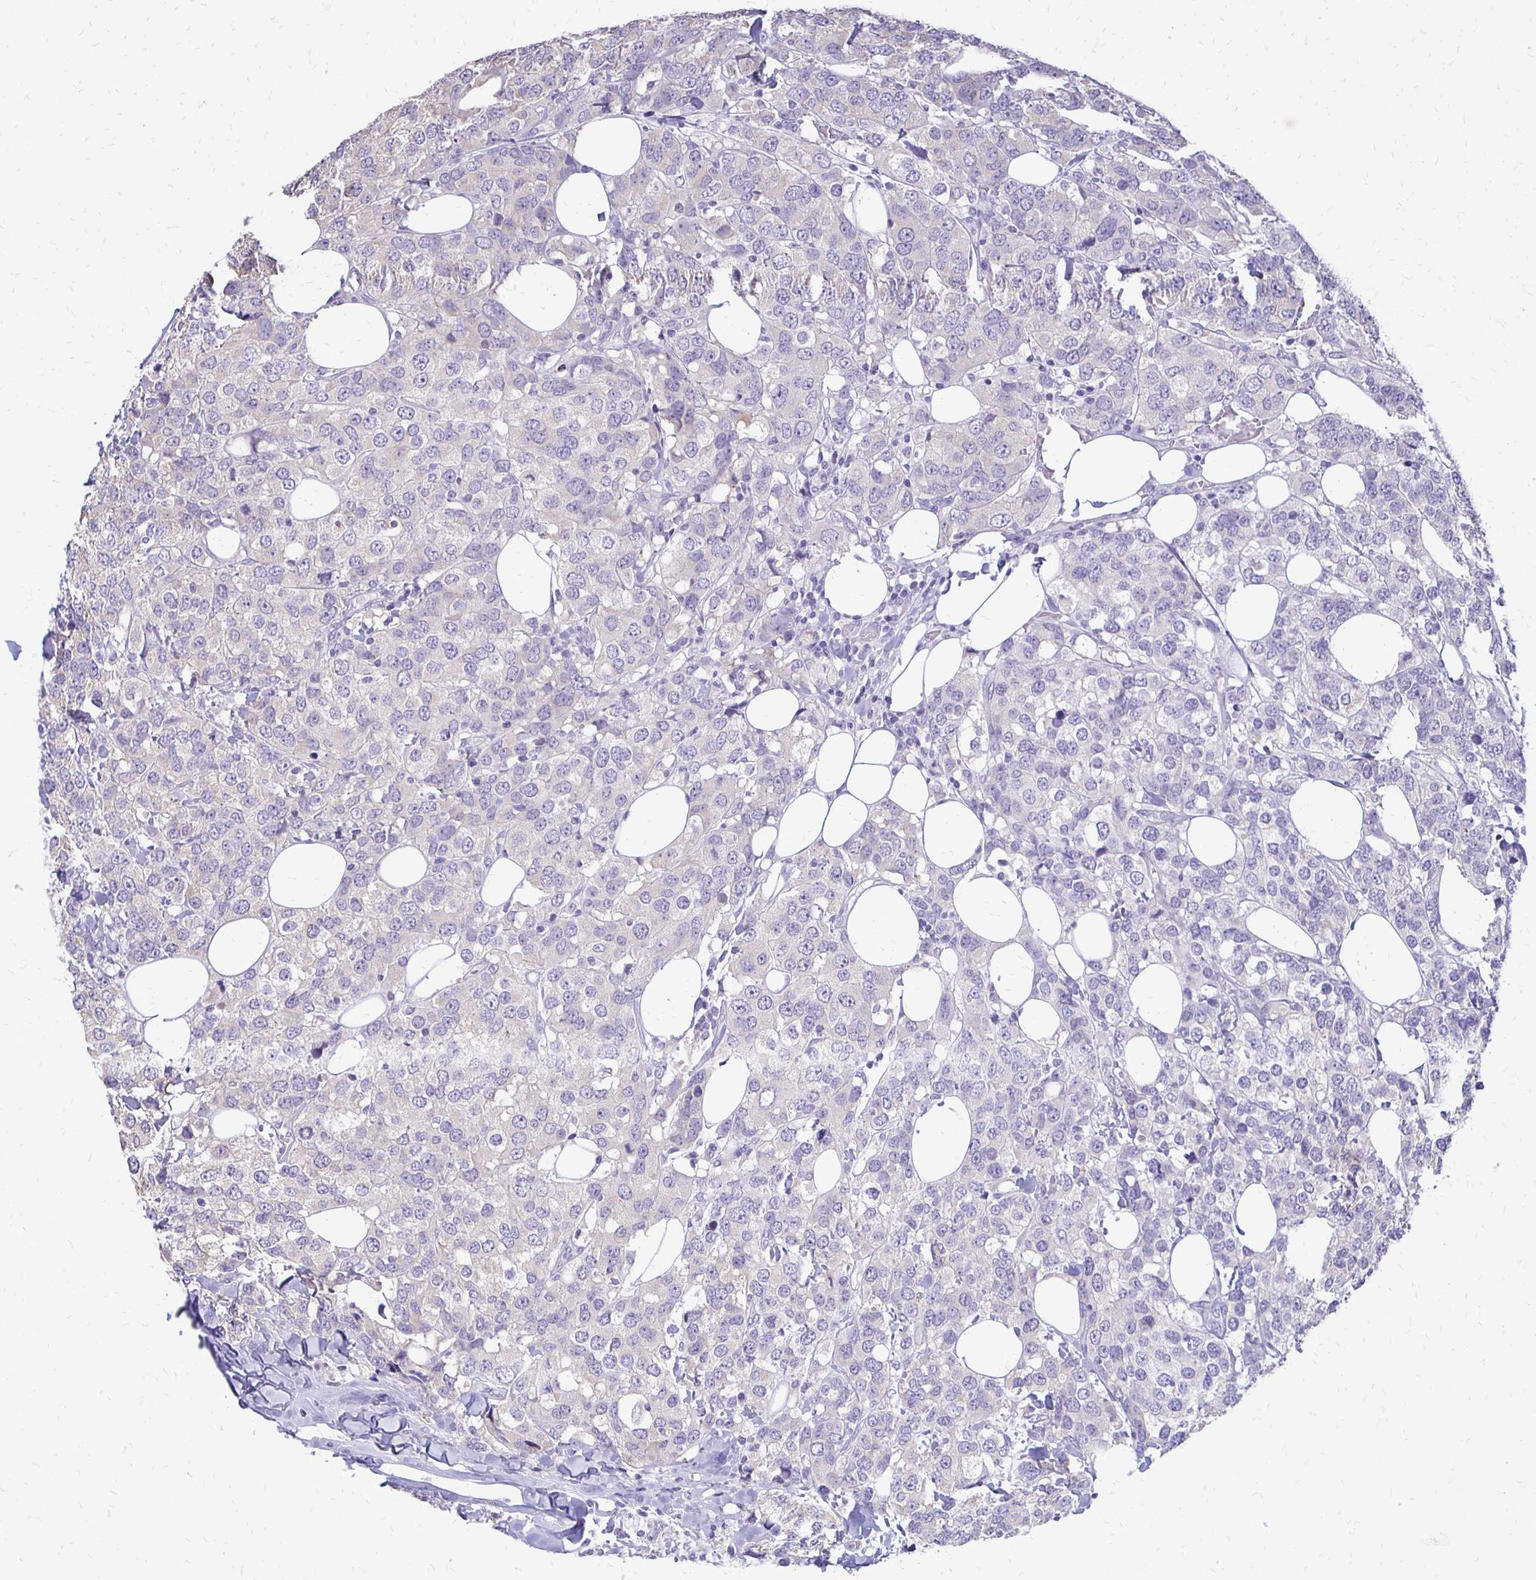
{"staining": {"intensity": "negative", "quantity": "none", "location": "none"}, "tissue": "breast cancer", "cell_type": "Tumor cells", "image_type": "cancer", "snomed": [{"axis": "morphology", "description": "Lobular carcinoma"}, {"axis": "topography", "description": "Breast"}], "caption": "Breast cancer (lobular carcinoma) was stained to show a protein in brown. There is no significant expression in tumor cells.", "gene": "ALPG", "patient": {"sex": "female", "age": 59}}